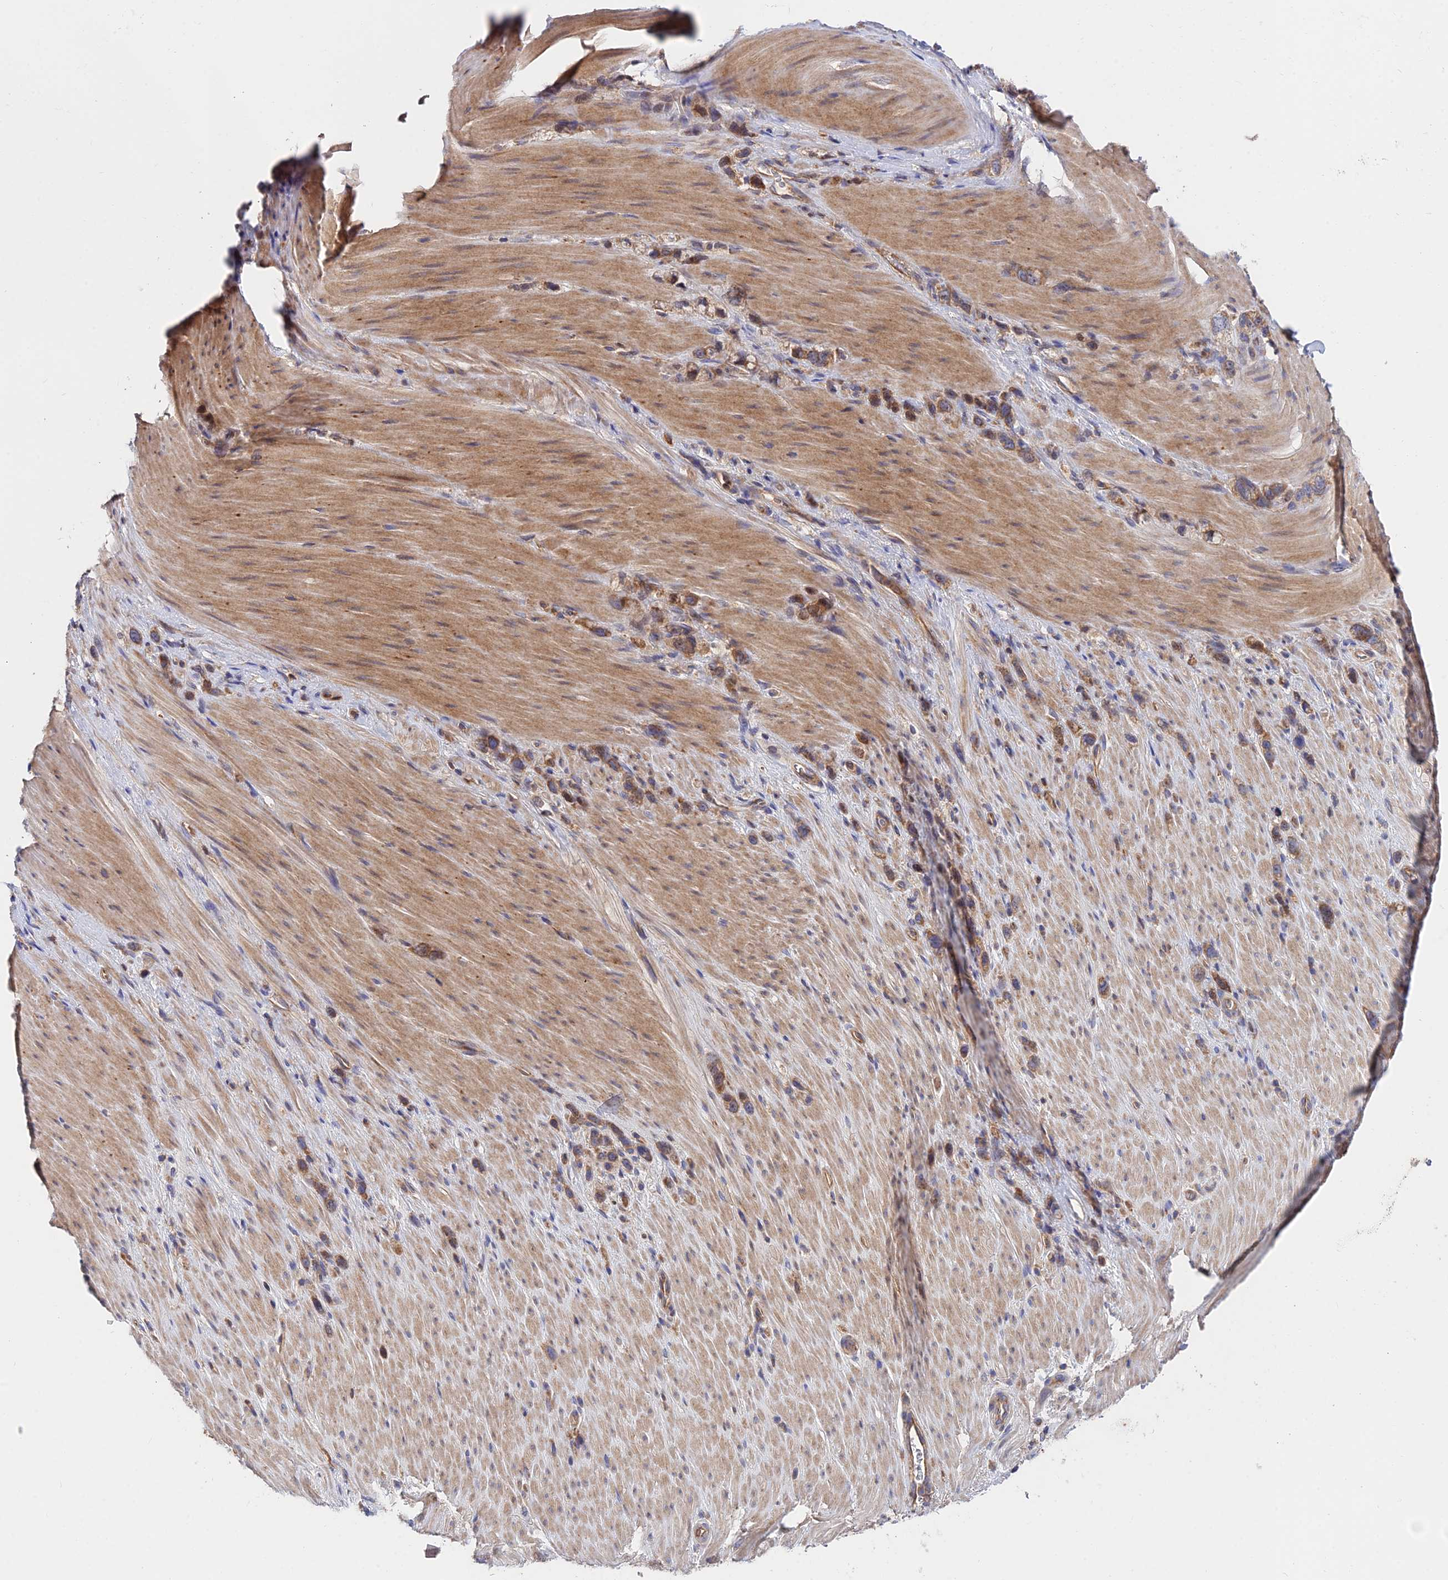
{"staining": {"intensity": "moderate", "quantity": ">75%", "location": "cytoplasmic/membranous"}, "tissue": "stomach cancer", "cell_type": "Tumor cells", "image_type": "cancer", "snomed": [{"axis": "morphology", "description": "Adenocarcinoma, NOS"}, {"axis": "topography", "description": "Stomach"}], "caption": "Immunohistochemical staining of human stomach adenocarcinoma shows moderate cytoplasmic/membranous protein staining in about >75% of tumor cells.", "gene": "CDC37L1", "patient": {"sex": "female", "age": 65}}